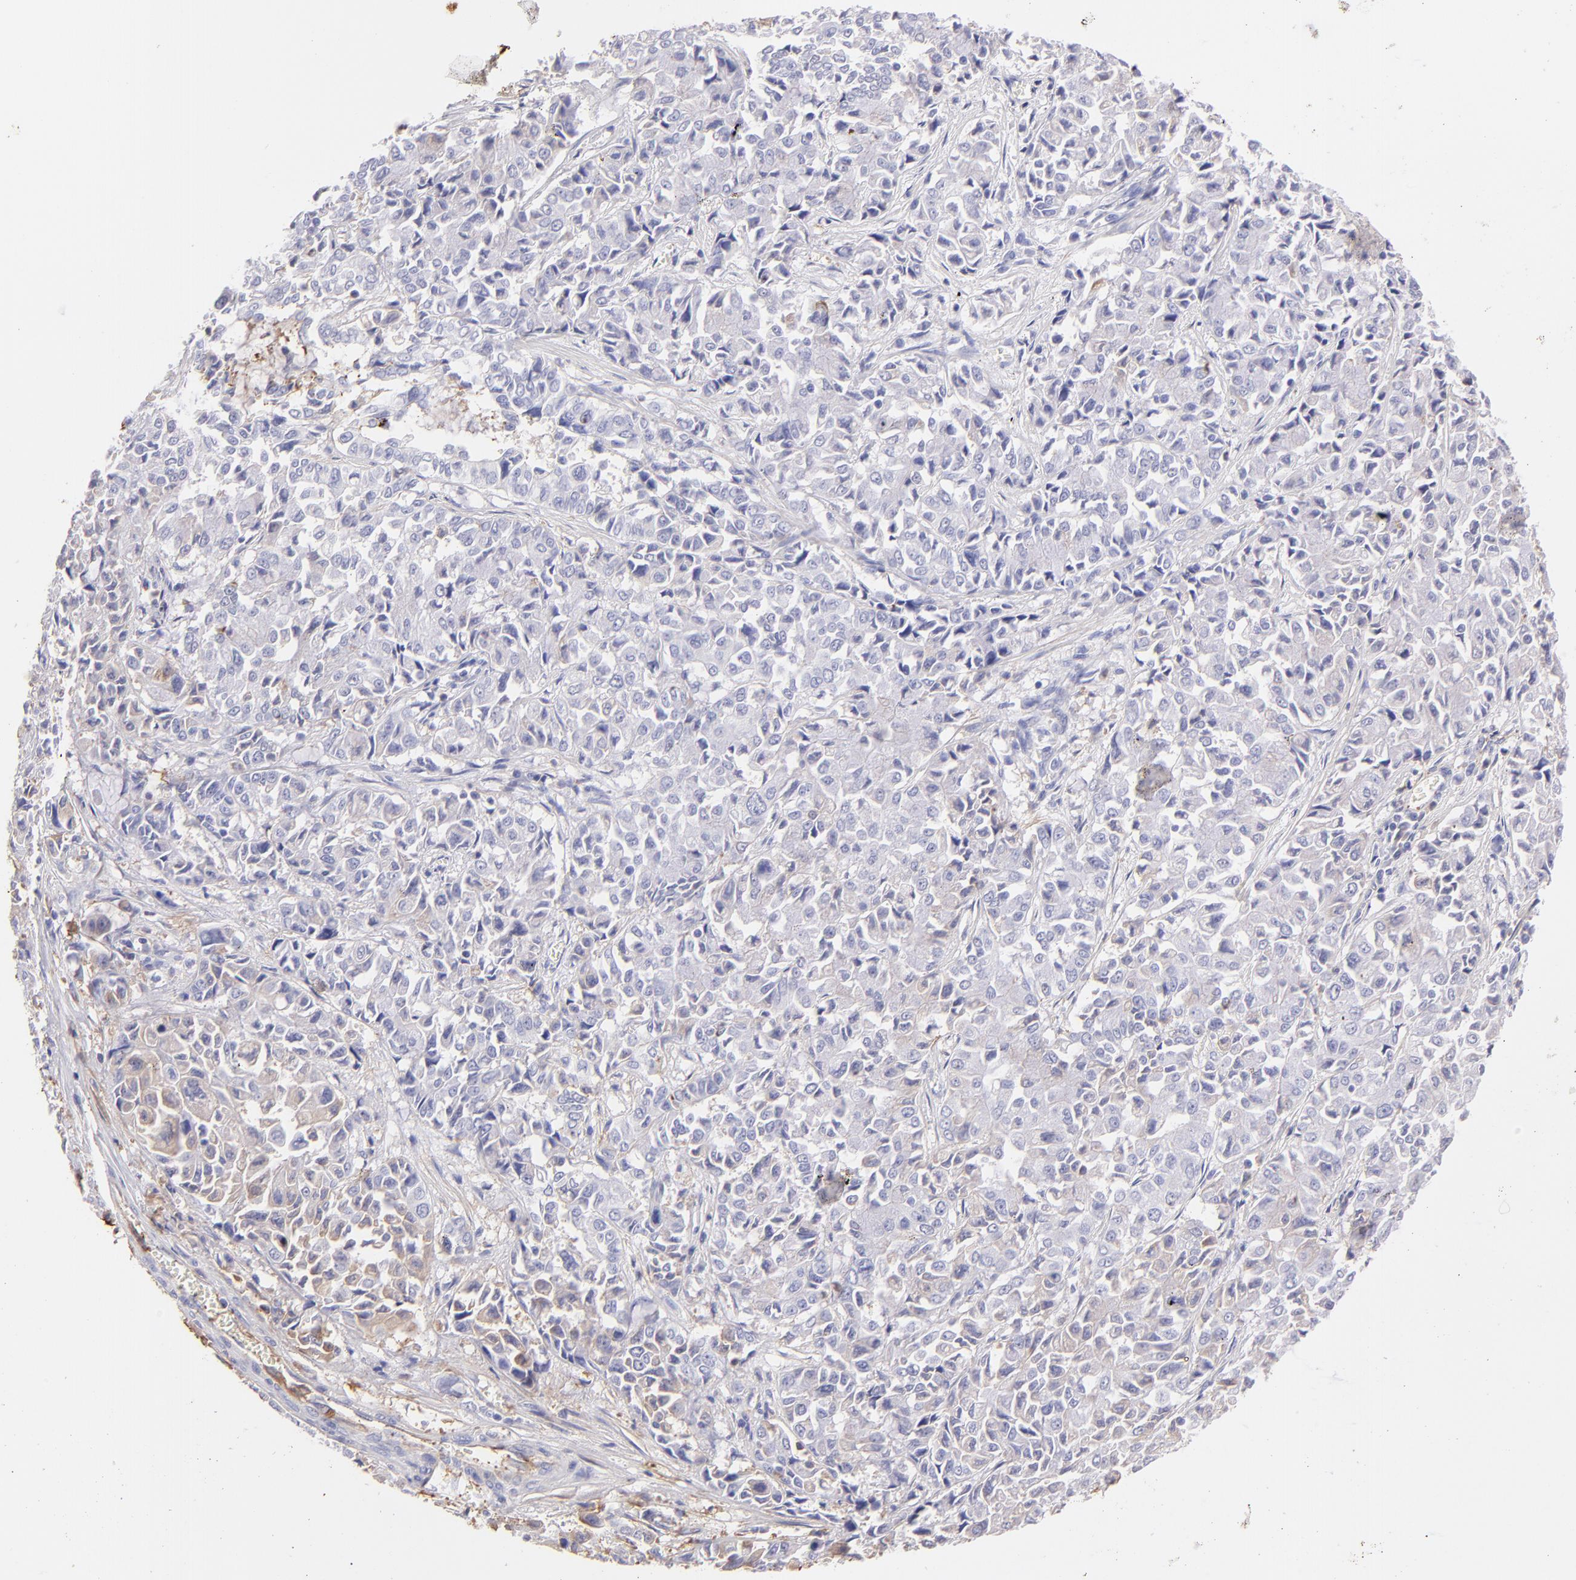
{"staining": {"intensity": "negative", "quantity": "none", "location": "none"}, "tissue": "pancreatic cancer", "cell_type": "Tumor cells", "image_type": "cancer", "snomed": [{"axis": "morphology", "description": "Adenocarcinoma, NOS"}, {"axis": "topography", "description": "Pancreas"}], "caption": "This is a image of immunohistochemistry staining of pancreatic adenocarcinoma, which shows no staining in tumor cells.", "gene": "FGB", "patient": {"sex": "female", "age": 52}}